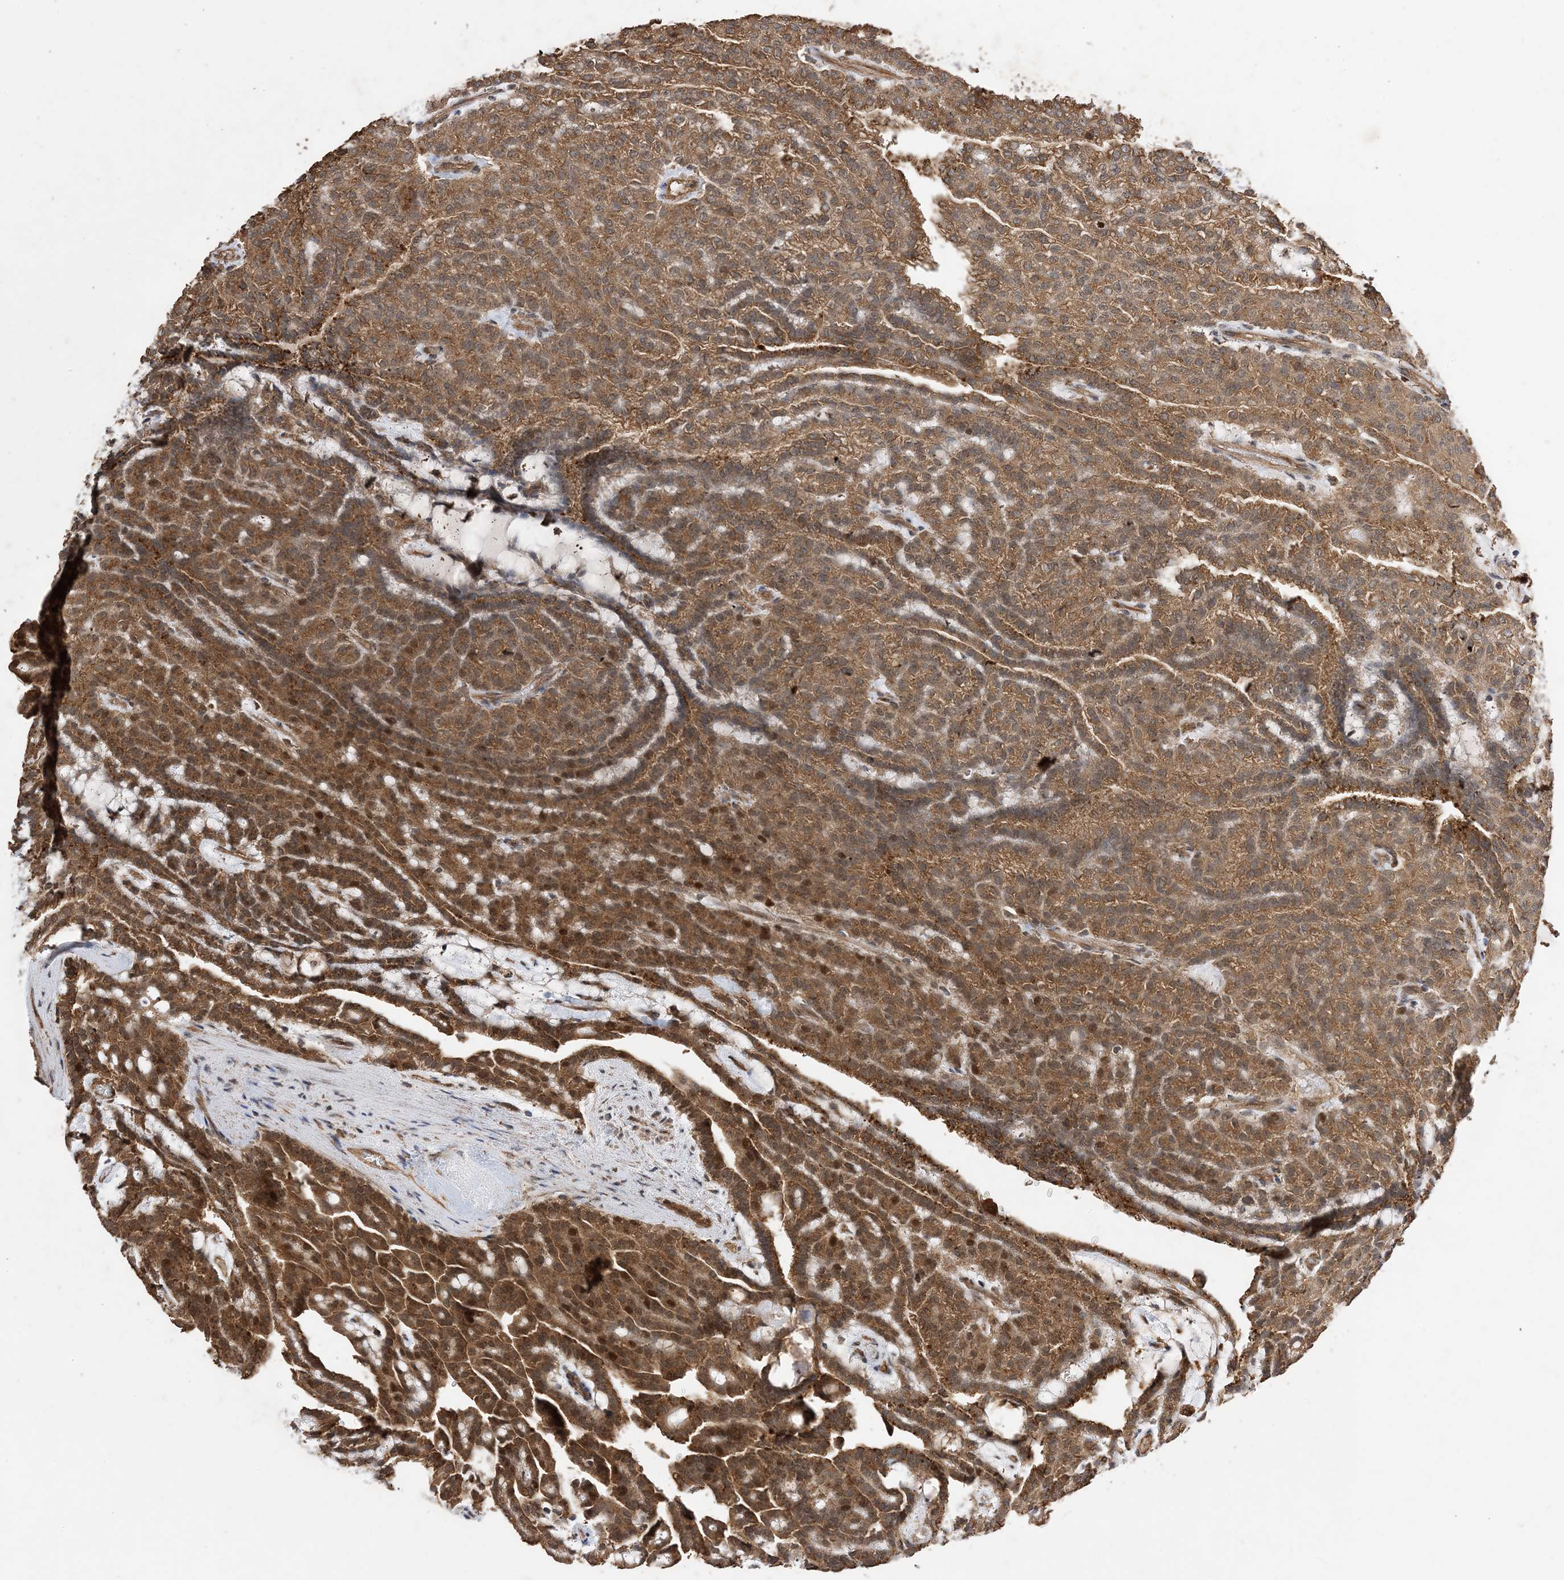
{"staining": {"intensity": "moderate", "quantity": ">75%", "location": "cytoplasmic/membranous,nuclear"}, "tissue": "renal cancer", "cell_type": "Tumor cells", "image_type": "cancer", "snomed": [{"axis": "morphology", "description": "Adenocarcinoma, NOS"}, {"axis": "topography", "description": "Kidney"}], "caption": "High-magnification brightfield microscopy of renal adenocarcinoma stained with DAB (3,3'-diaminobenzidine) (brown) and counterstained with hematoxylin (blue). tumor cells exhibit moderate cytoplasmic/membranous and nuclear expression is seen in about>75% of cells.", "gene": "ZKSCAN5", "patient": {"sex": "male", "age": 63}}